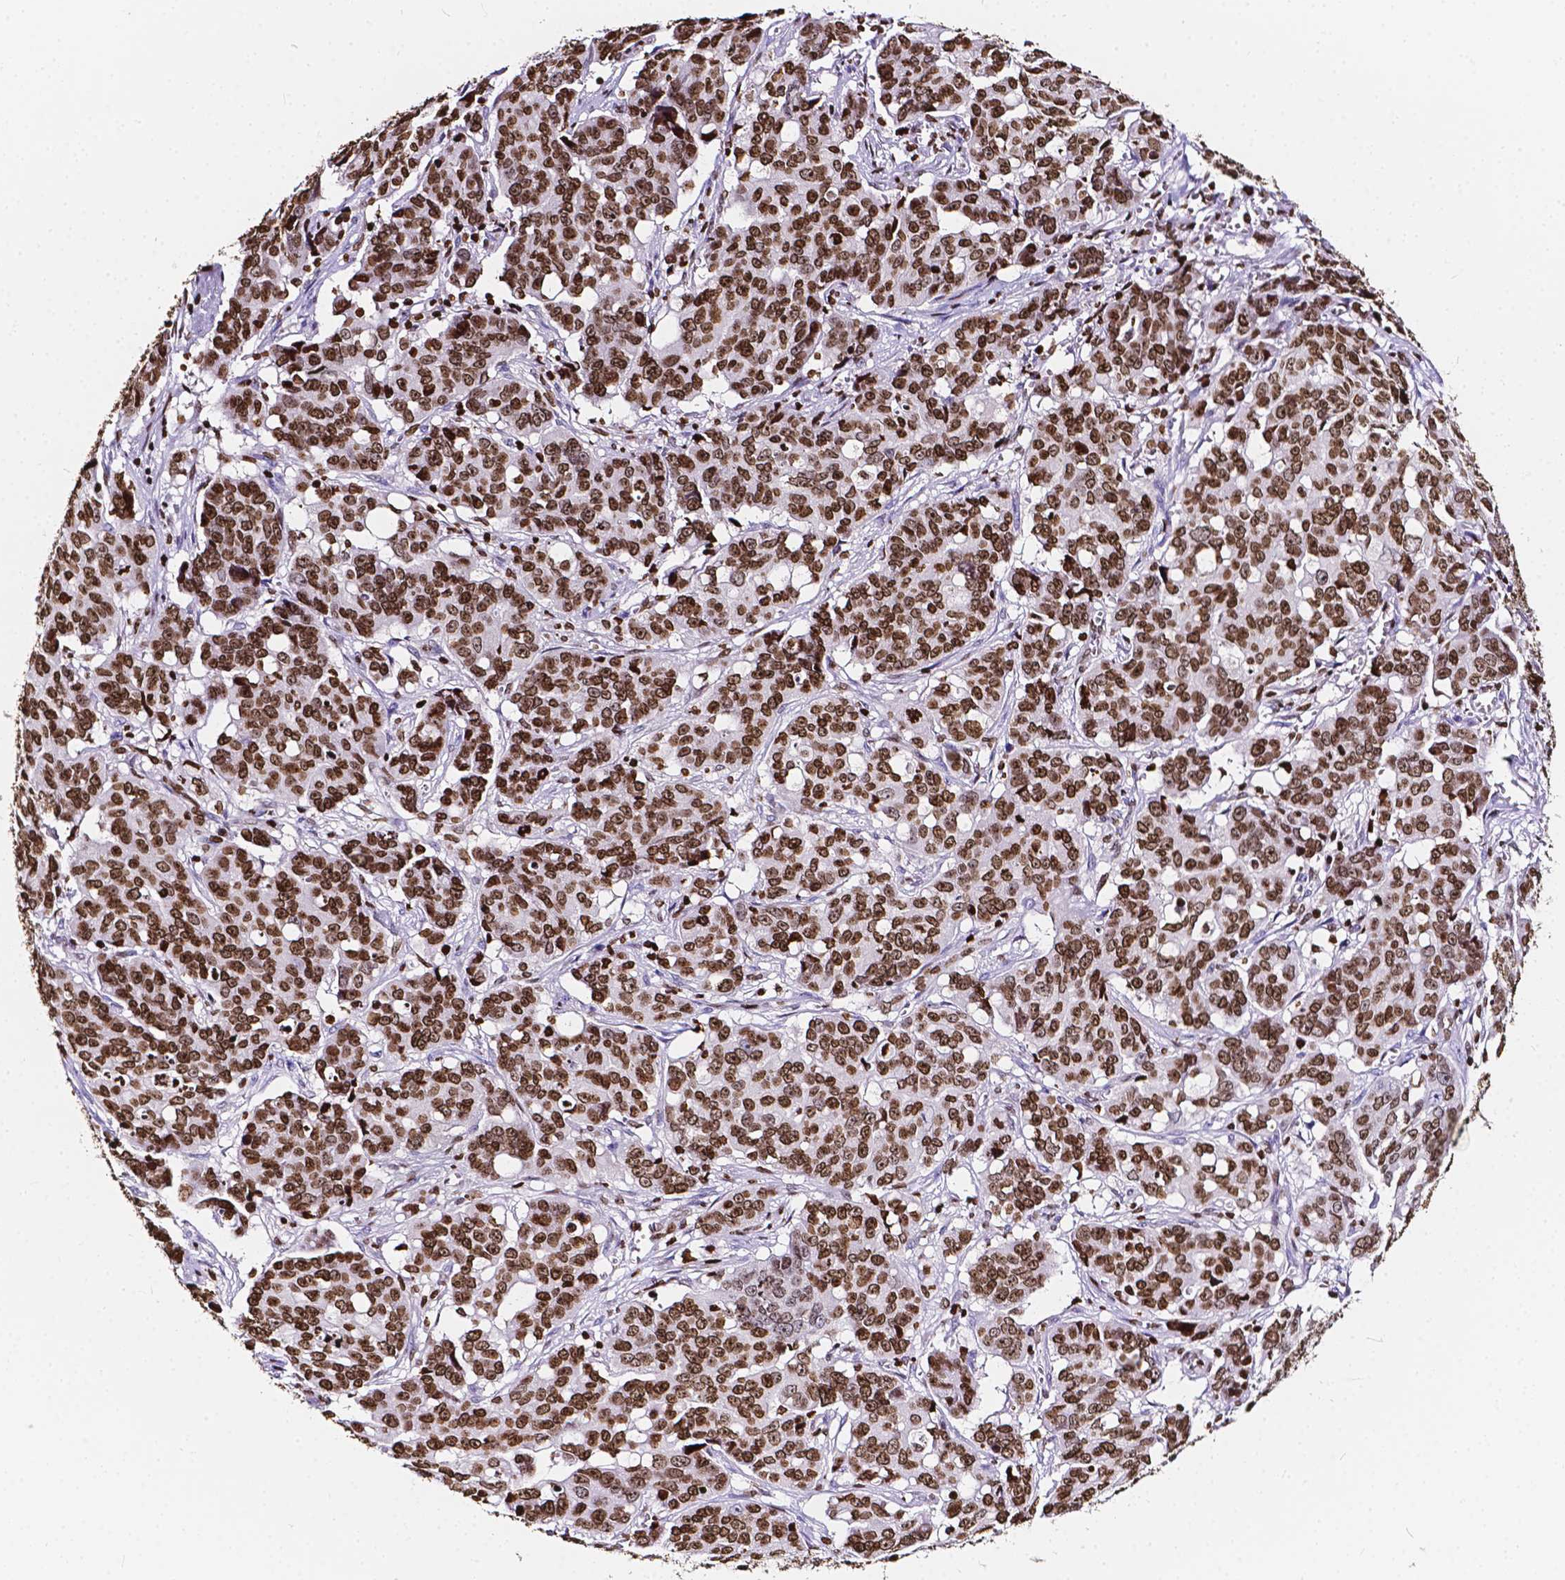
{"staining": {"intensity": "strong", "quantity": ">75%", "location": "nuclear"}, "tissue": "ovarian cancer", "cell_type": "Tumor cells", "image_type": "cancer", "snomed": [{"axis": "morphology", "description": "Carcinoma, endometroid"}, {"axis": "topography", "description": "Ovary"}], "caption": "Immunohistochemistry photomicrograph of human ovarian cancer stained for a protein (brown), which exhibits high levels of strong nuclear positivity in approximately >75% of tumor cells.", "gene": "CBY3", "patient": {"sex": "female", "age": 78}}